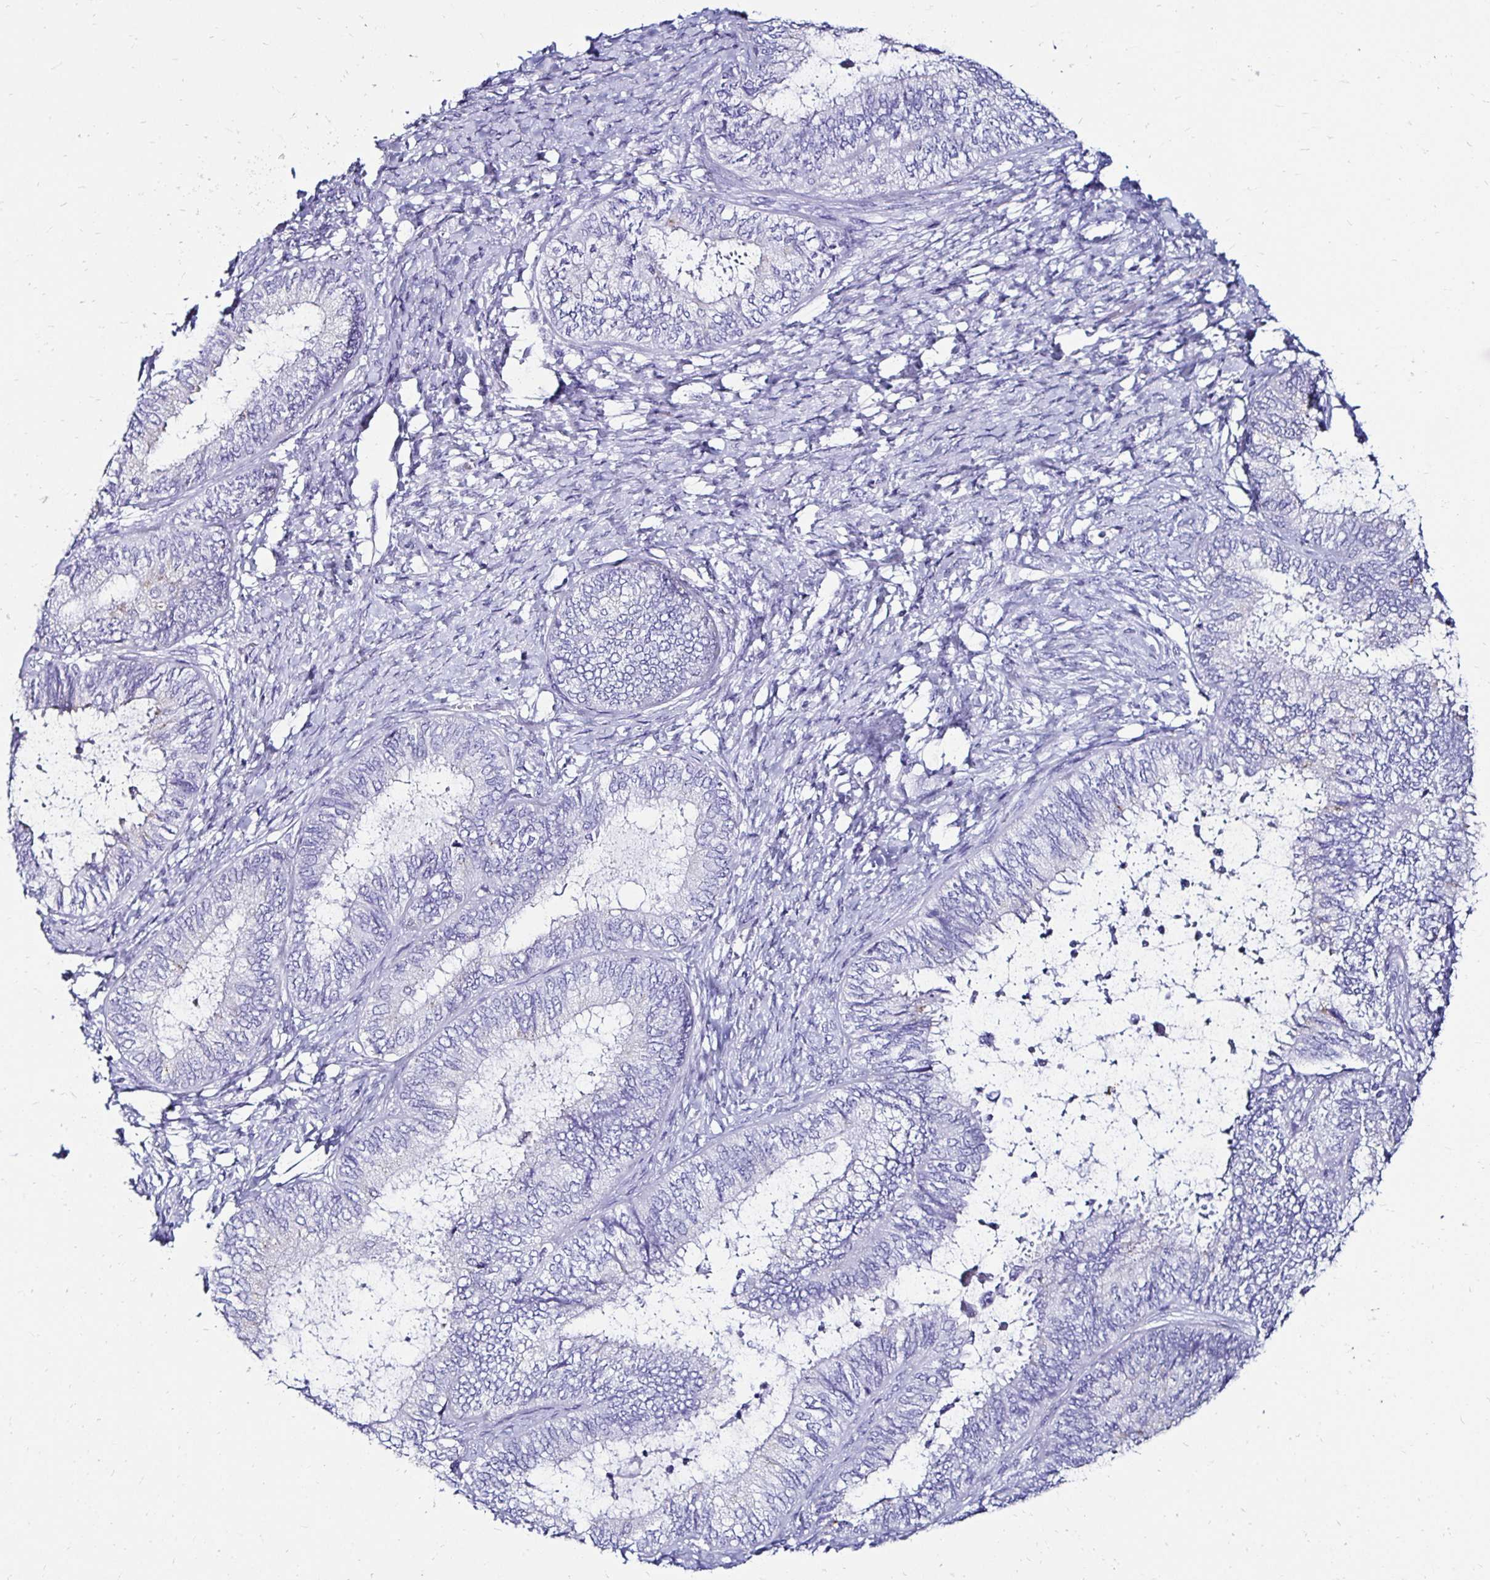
{"staining": {"intensity": "negative", "quantity": "none", "location": "none"}, "tissue": "ovarian cancer", "cell_type": "Tumor cells", "image_type": "cancer", "snomed": [{"axis": "morphology", "description": "Carcinoma, endometroid"}, {"axis": "topography", "description": "Ovary"}], "caption": "Tumor cells show no significant protein positivity in ovarian endometroid carcinoma. (DAB (3,3'-diaminobenzidine) immunohistochemistry (IHC), high magnification).", "gene": "KCNT1", "patient": {"sex": "female", "age": 70}}